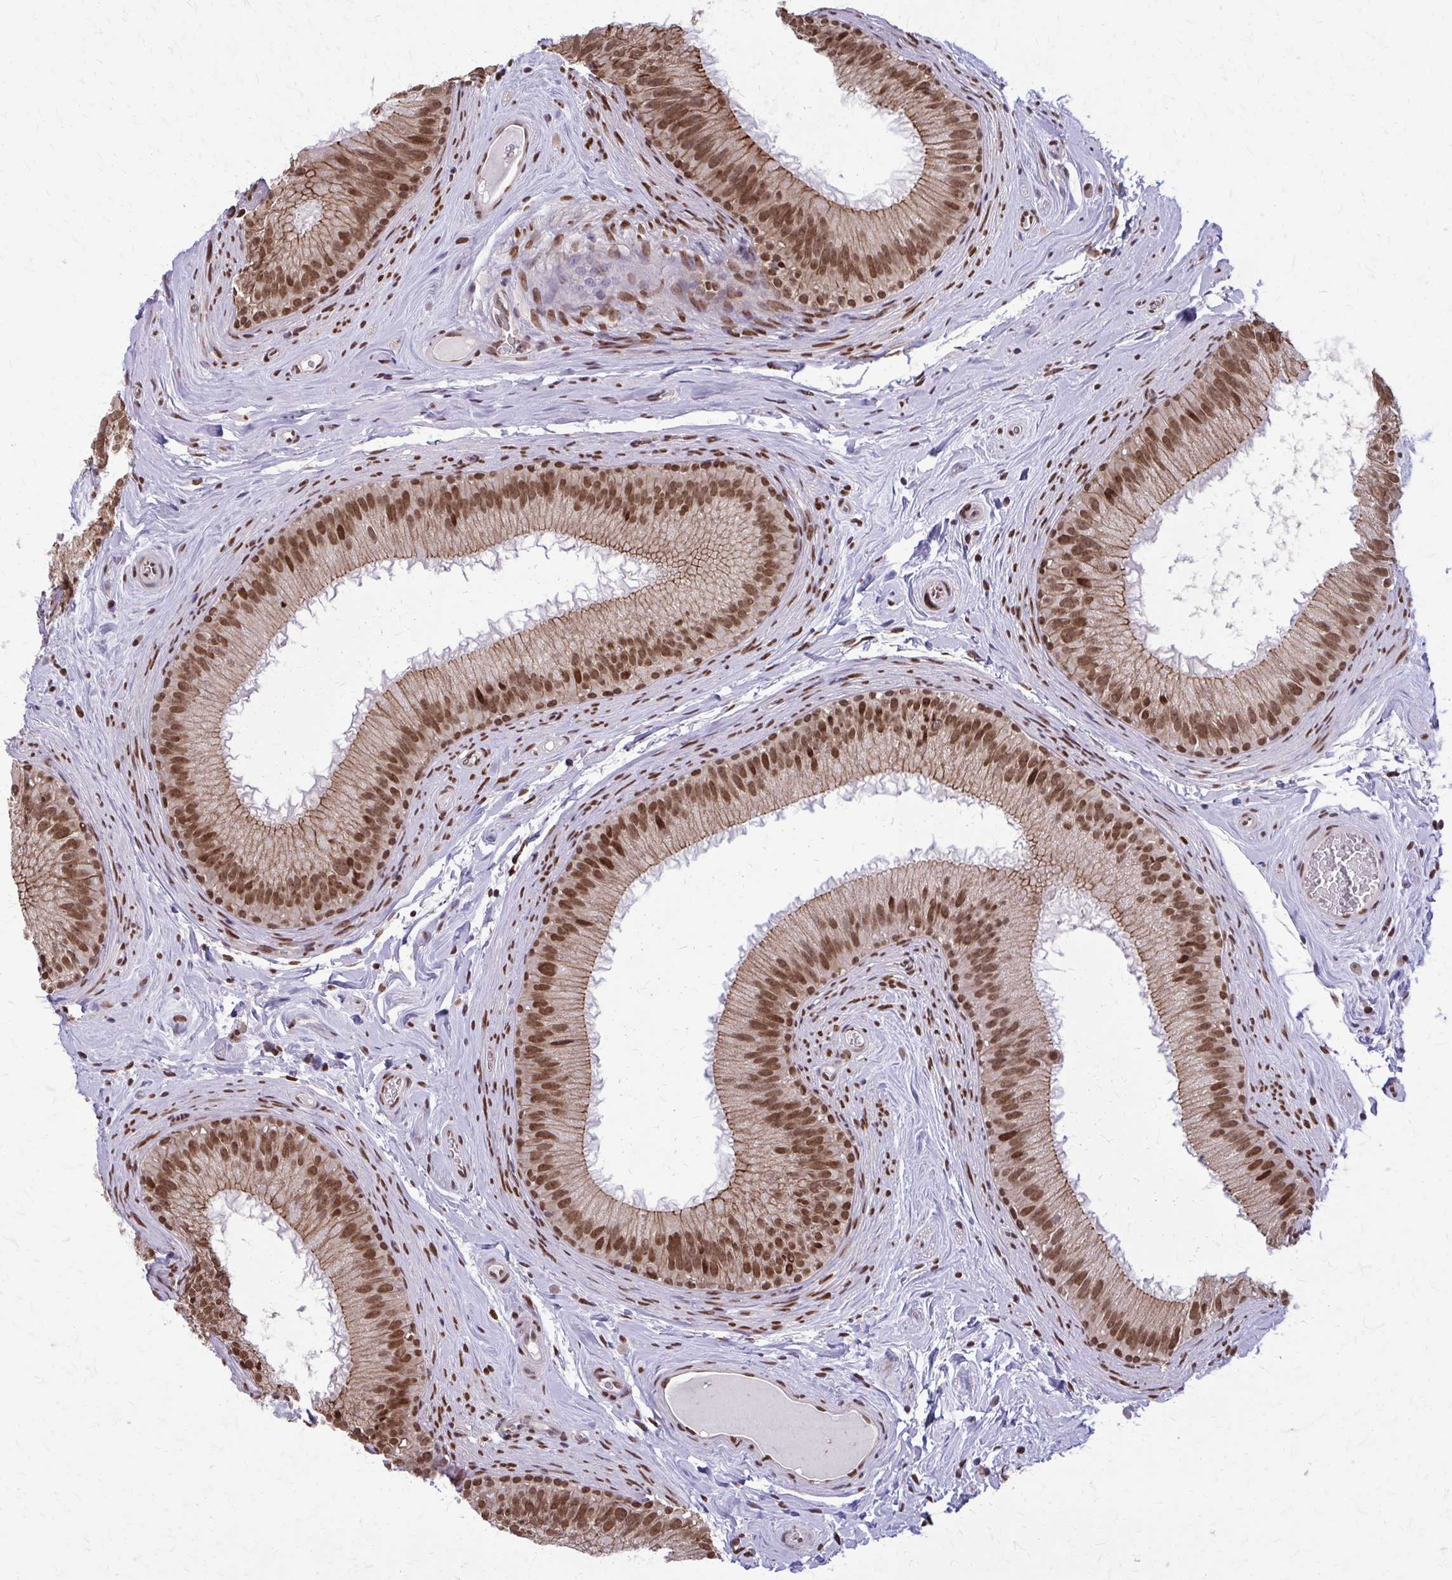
{"staining": {"intensity": "strong", "quantity": ">75%", "location": "cytoplasmic/membranous,nuclear"}, "tissue": "epididymis", "cell_type": "Glandular cells", "image_type": "normal", "snomed": [{"axis": "morphology", "description": "Normal tissue, NOS"}, {"axis": "topography", "description": "Epididymis"}], "caption": "Immunohistochemistry (IHC) histopathology image of unremarkable epididymis: epididymis stained using IHC demonstrates high levels of strong protein expression localized specifically in the cytoplasmic/membranous,nuclear of glandular cells, appearing as a cytoplasmic/membranous,nuclear brown color.", "gene": "TTF1", "patient": {"sex": "male", "age": 44}}